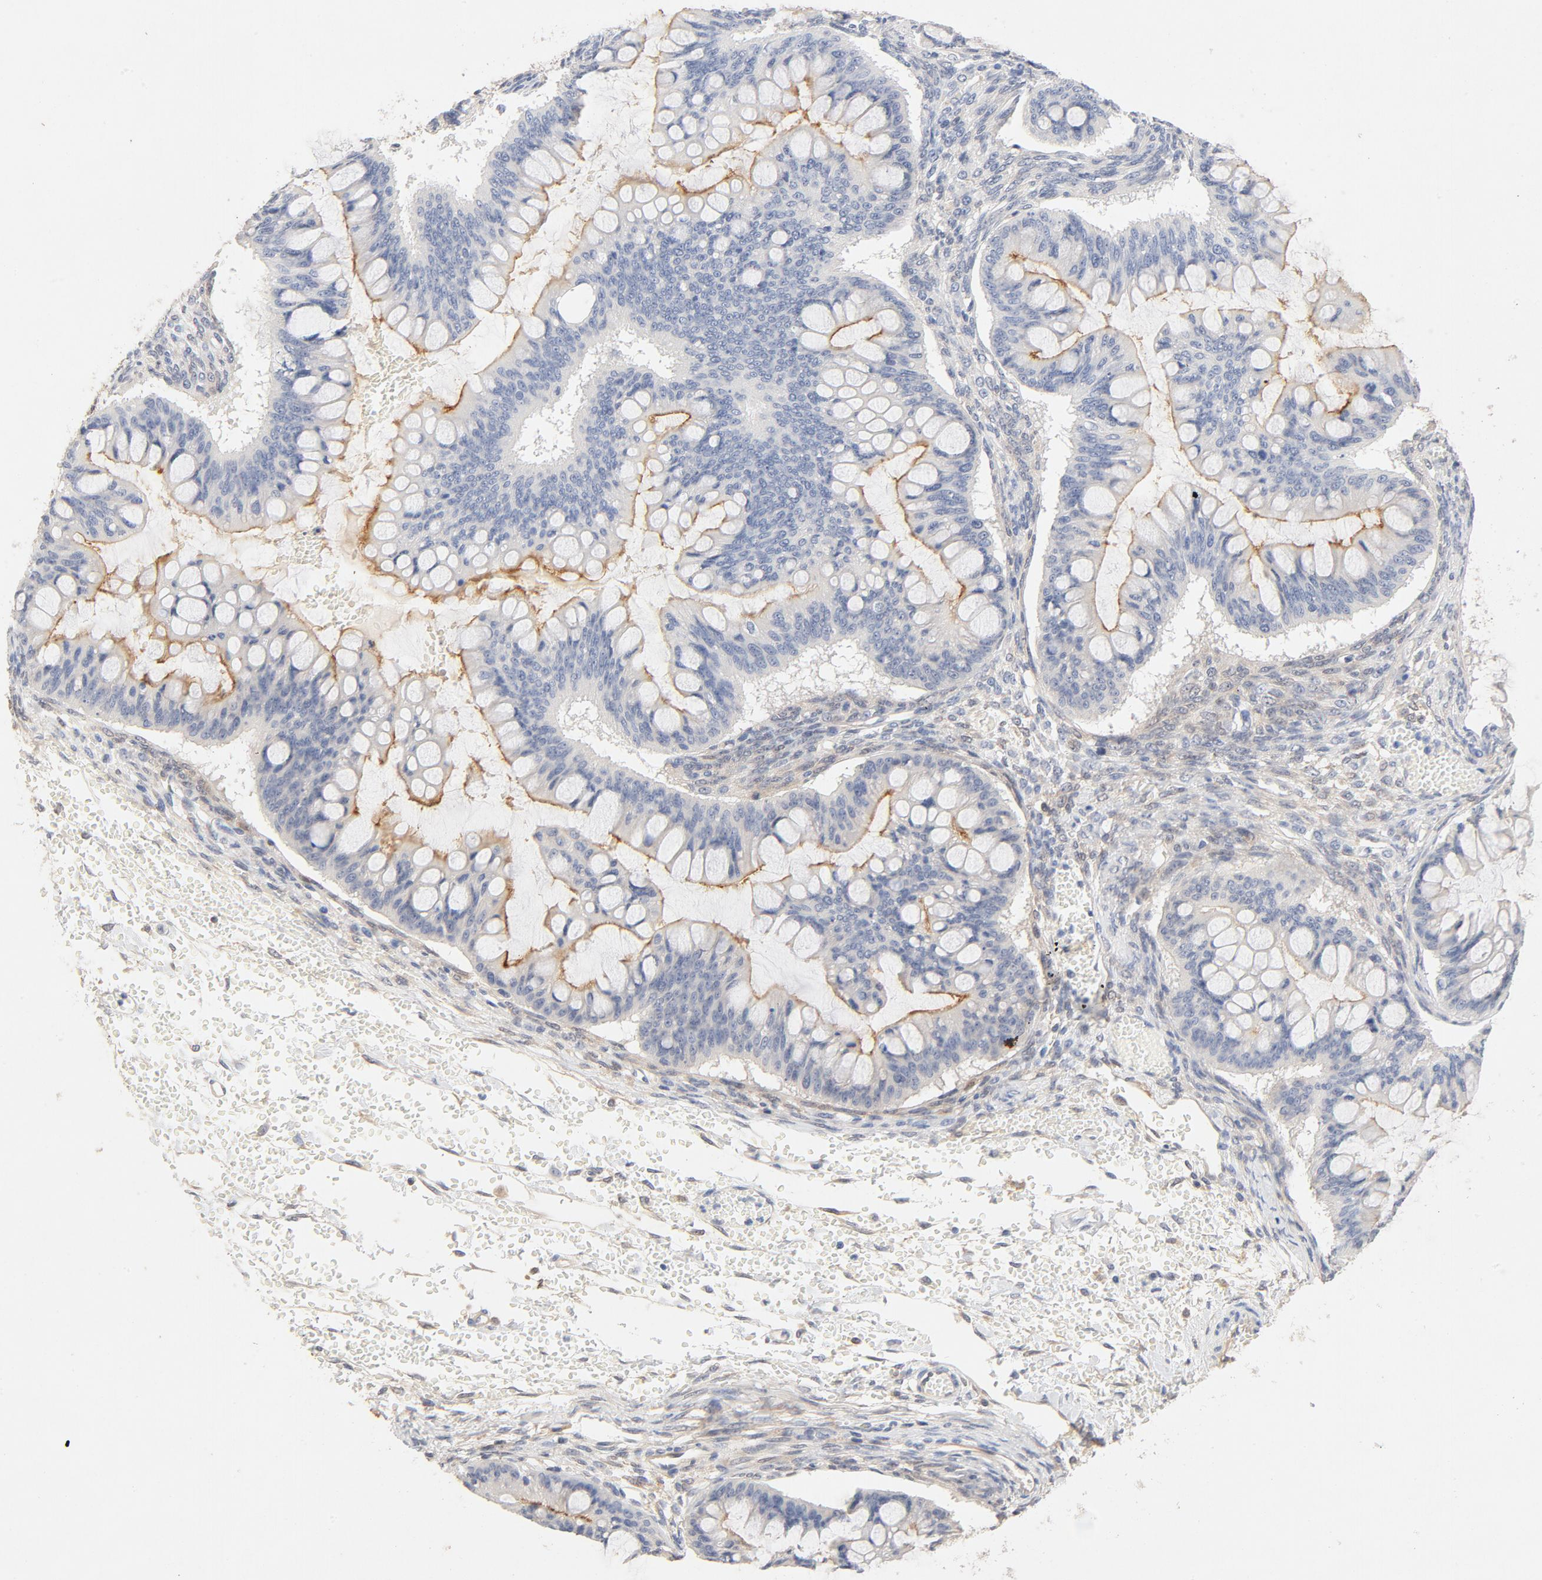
{"staining": {"intensity": "moderate", "quantity": "25%-75%", "location": "cytoplasmic/membranous"}, "tissue": "ovarian cancer", "cell_type": "Tumor cells", "image_type": "cancer", "snomed": [{"axis": "morphology", "description": "Cystadenocarcinoma, mucinous, NOS"}, {"axis": "topography", "description": "Ovary"}], "caption": "An immunohistochemistry histopathology image of tumor tissue is shown. Protein staining in brown highlights moderate cytoplasmic/membranous positivity in ovarian cancer (mucinous cystadenocarcinoma) within tumor cells.", "gene": "STAT1", "patient": {"sex": "female", "age": 73}}